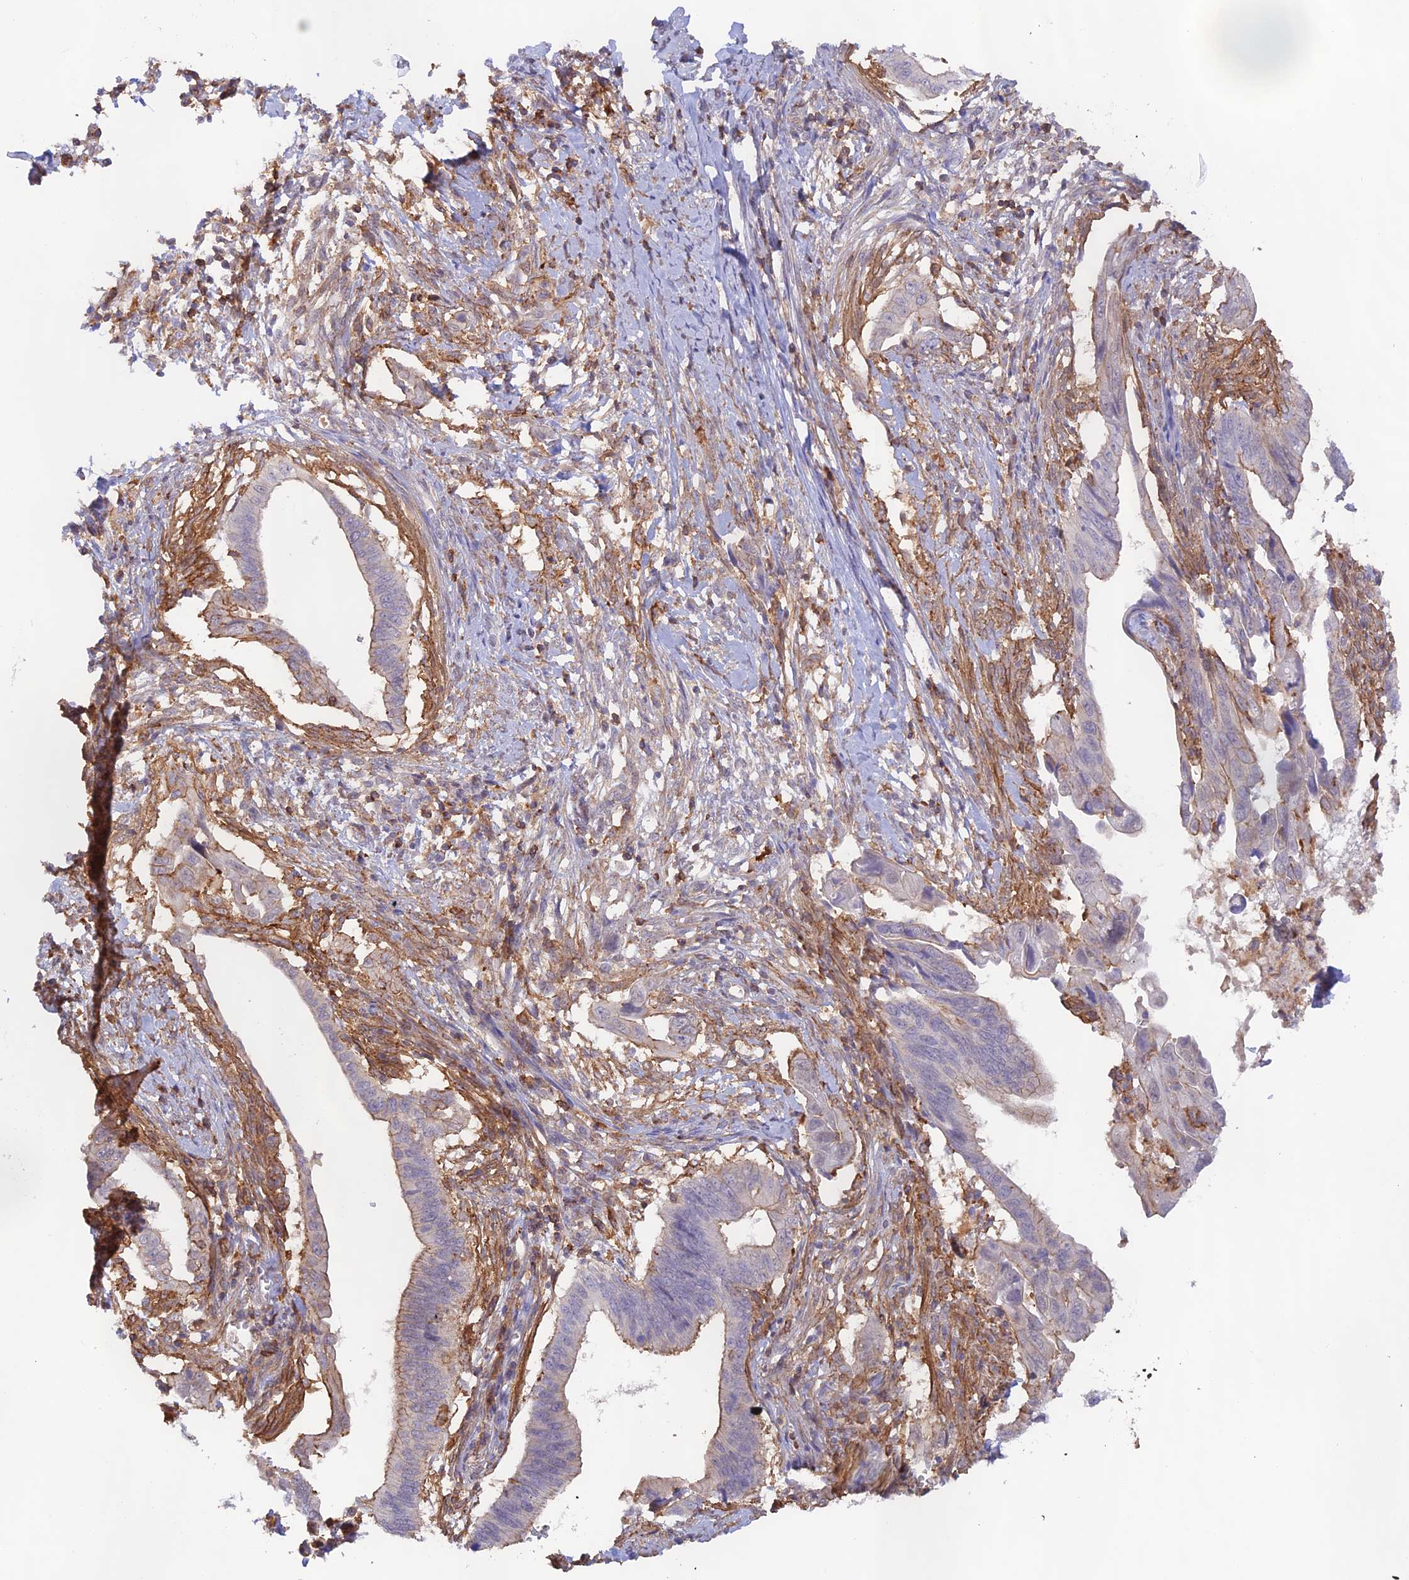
{"staining": {"intensity": "weak", "quantity": "<25%", "location": "cytoplasmic/membranous"}, "tissue": "cervical cancer", "cell_type": "Tumor cells", "image_type": "cancer", "snomed": [{"axis": "morphology", "description": "Adenocarcinoma, NOS"}, {"axis": "topography", "description": "Cervix"}], "caption": "Cervical cancer was stained to show a protein in brown. There is no significant positivity in tumor cells.", "gene": "DENND1C", "patient": {"sex": "female", "age": 42}}